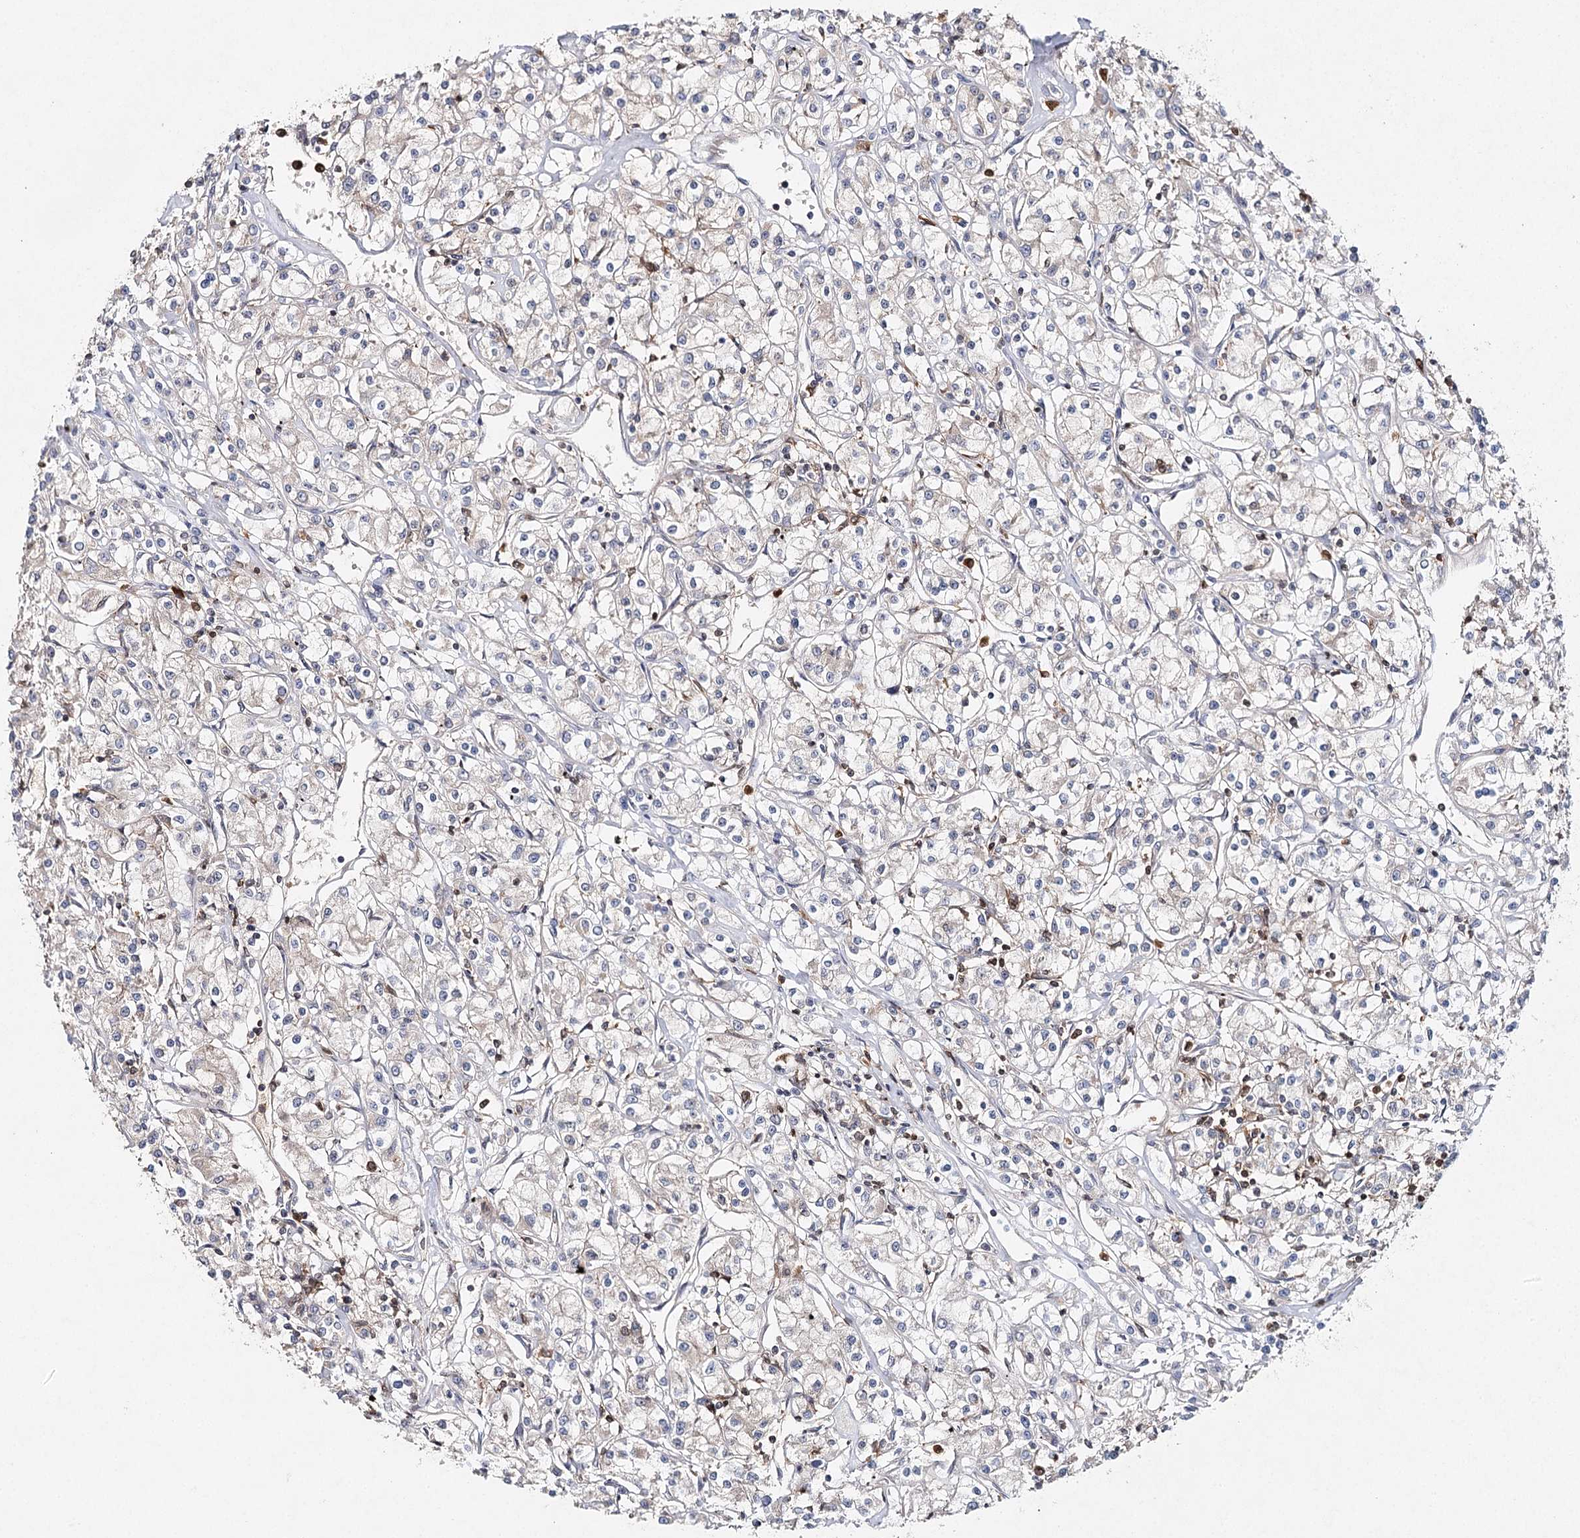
{"staining": {"intensity": "weak", "quantity": "<25%", "location": "cytoplasmic/membranous"}, "tissue": "renal cancer", "cell_type": "Tumor cells", "image_type": "cancer", "snomed": [{"axis": "morphology", "description": "Adenocarcinoma, NOS"}, {"axis": "topography", "description": "Kidney"}], "caption": "This image is of adenocarcinoma (renal) stained with immunohistochemistry (IHC) to label a protein in brown with the nuclei are counter-stained blue. There is no expression in tumor cells. (DAB IHC with hematoxylin counter stain).", "gene": "SLC41A2", "patient": {"sex": "female", "age": 59}}